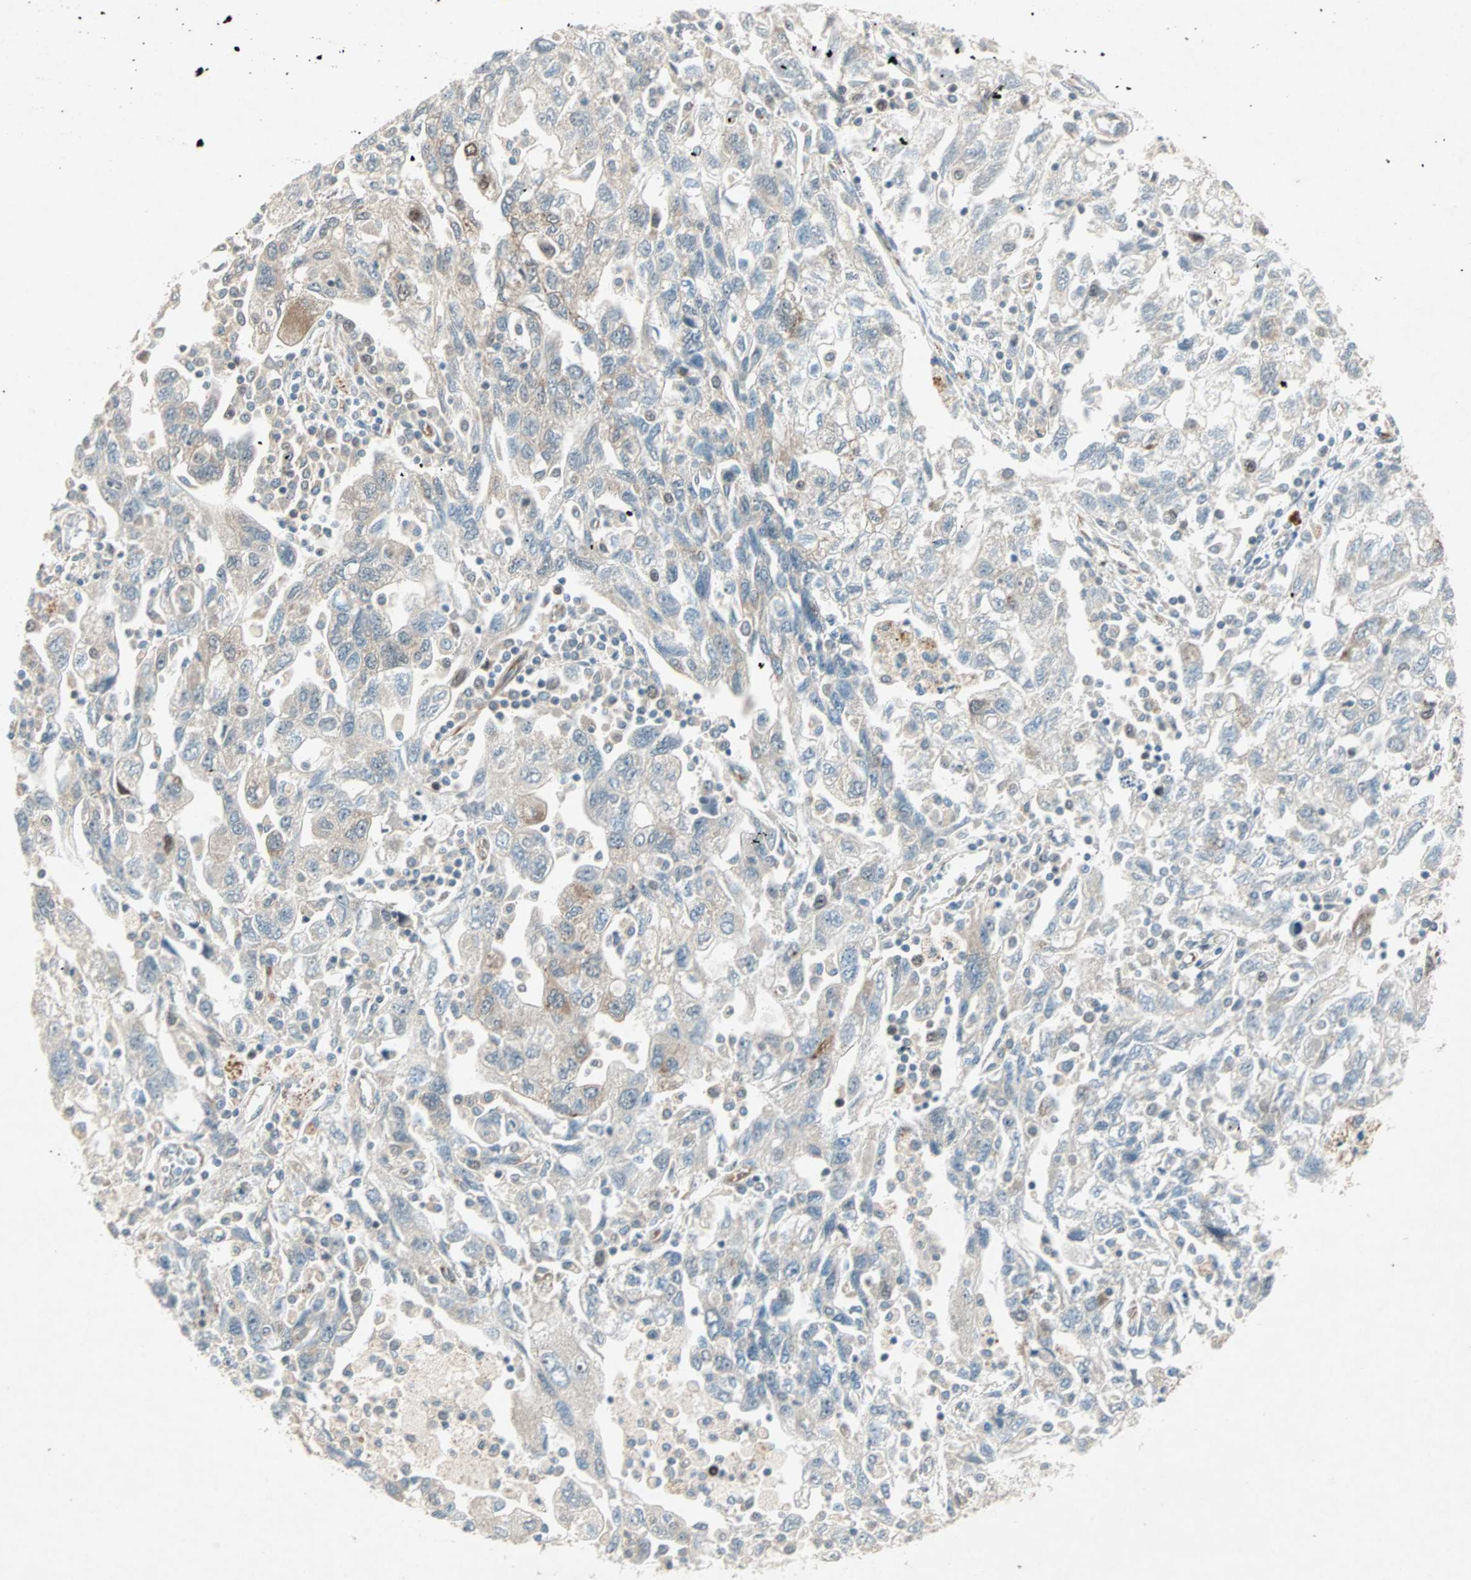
{"staining": {"intensity": "weak", "quantity": "25%-75%", "location": "cytoplasmic/membranous"}, "tissue": "ovarian cancer", "cell_type": "Tumor cells", "image_type": "cancer", "snomed": [{"axis": "morphology", "description": "Carcinoma, NOS"}, {"axis": "morphology", "description": "Cystadenocarcinoma, serous, NOS"}, {"axis": "topography", "description": "Ovary"}], "caption": "This image exhibits immunohistochemistry staining of ovarian carcinoma, with low weak cytoplasmic/membranous expression in approximately 25%-75% of tumor cells.", "gene": "ZNF37A", "patient": {"sex": "female", "age": 69}}